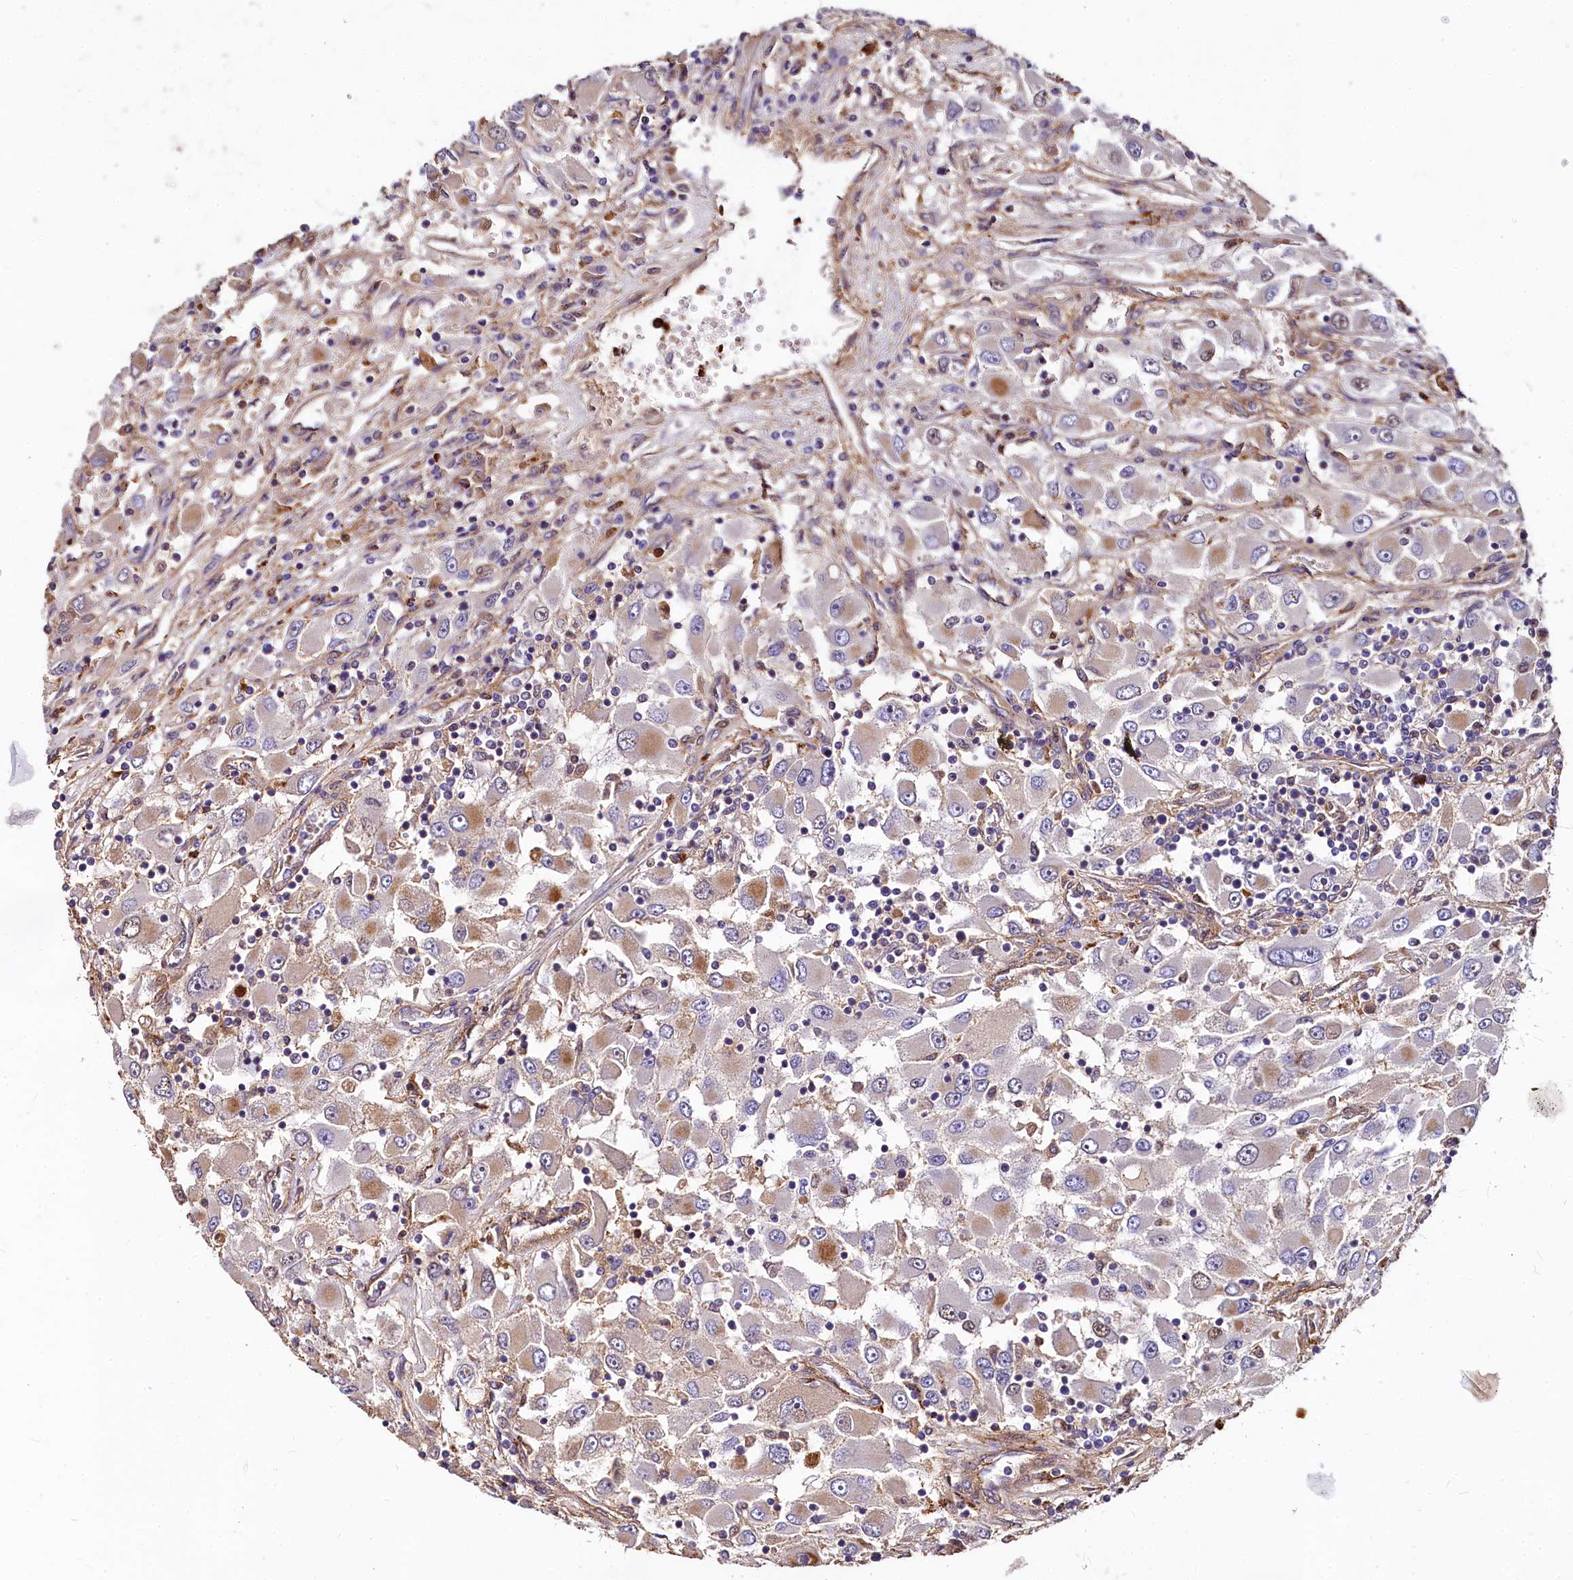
{"staining": {"intensity": "moderate", "quantity": "<25%", "location": "cytoplasmic/membranous"}, "tissue": "renal cancer", "cell_type": "Tumor cells", "image_type": "cancer", "snomed": [{"axis": "morphology", "description": "Adenocarcinoma, NOS"}, {"axis": "topography", "description": "Kidney"}], "caption": "Human renal adenocarcinoma stained for a protein (brown) demonstrates moderate cytoplasmic/membranous positive expression in about <25% of tumor cells.", "gene": "ATG101", "patient": {"sex": "female", "age": 52}}